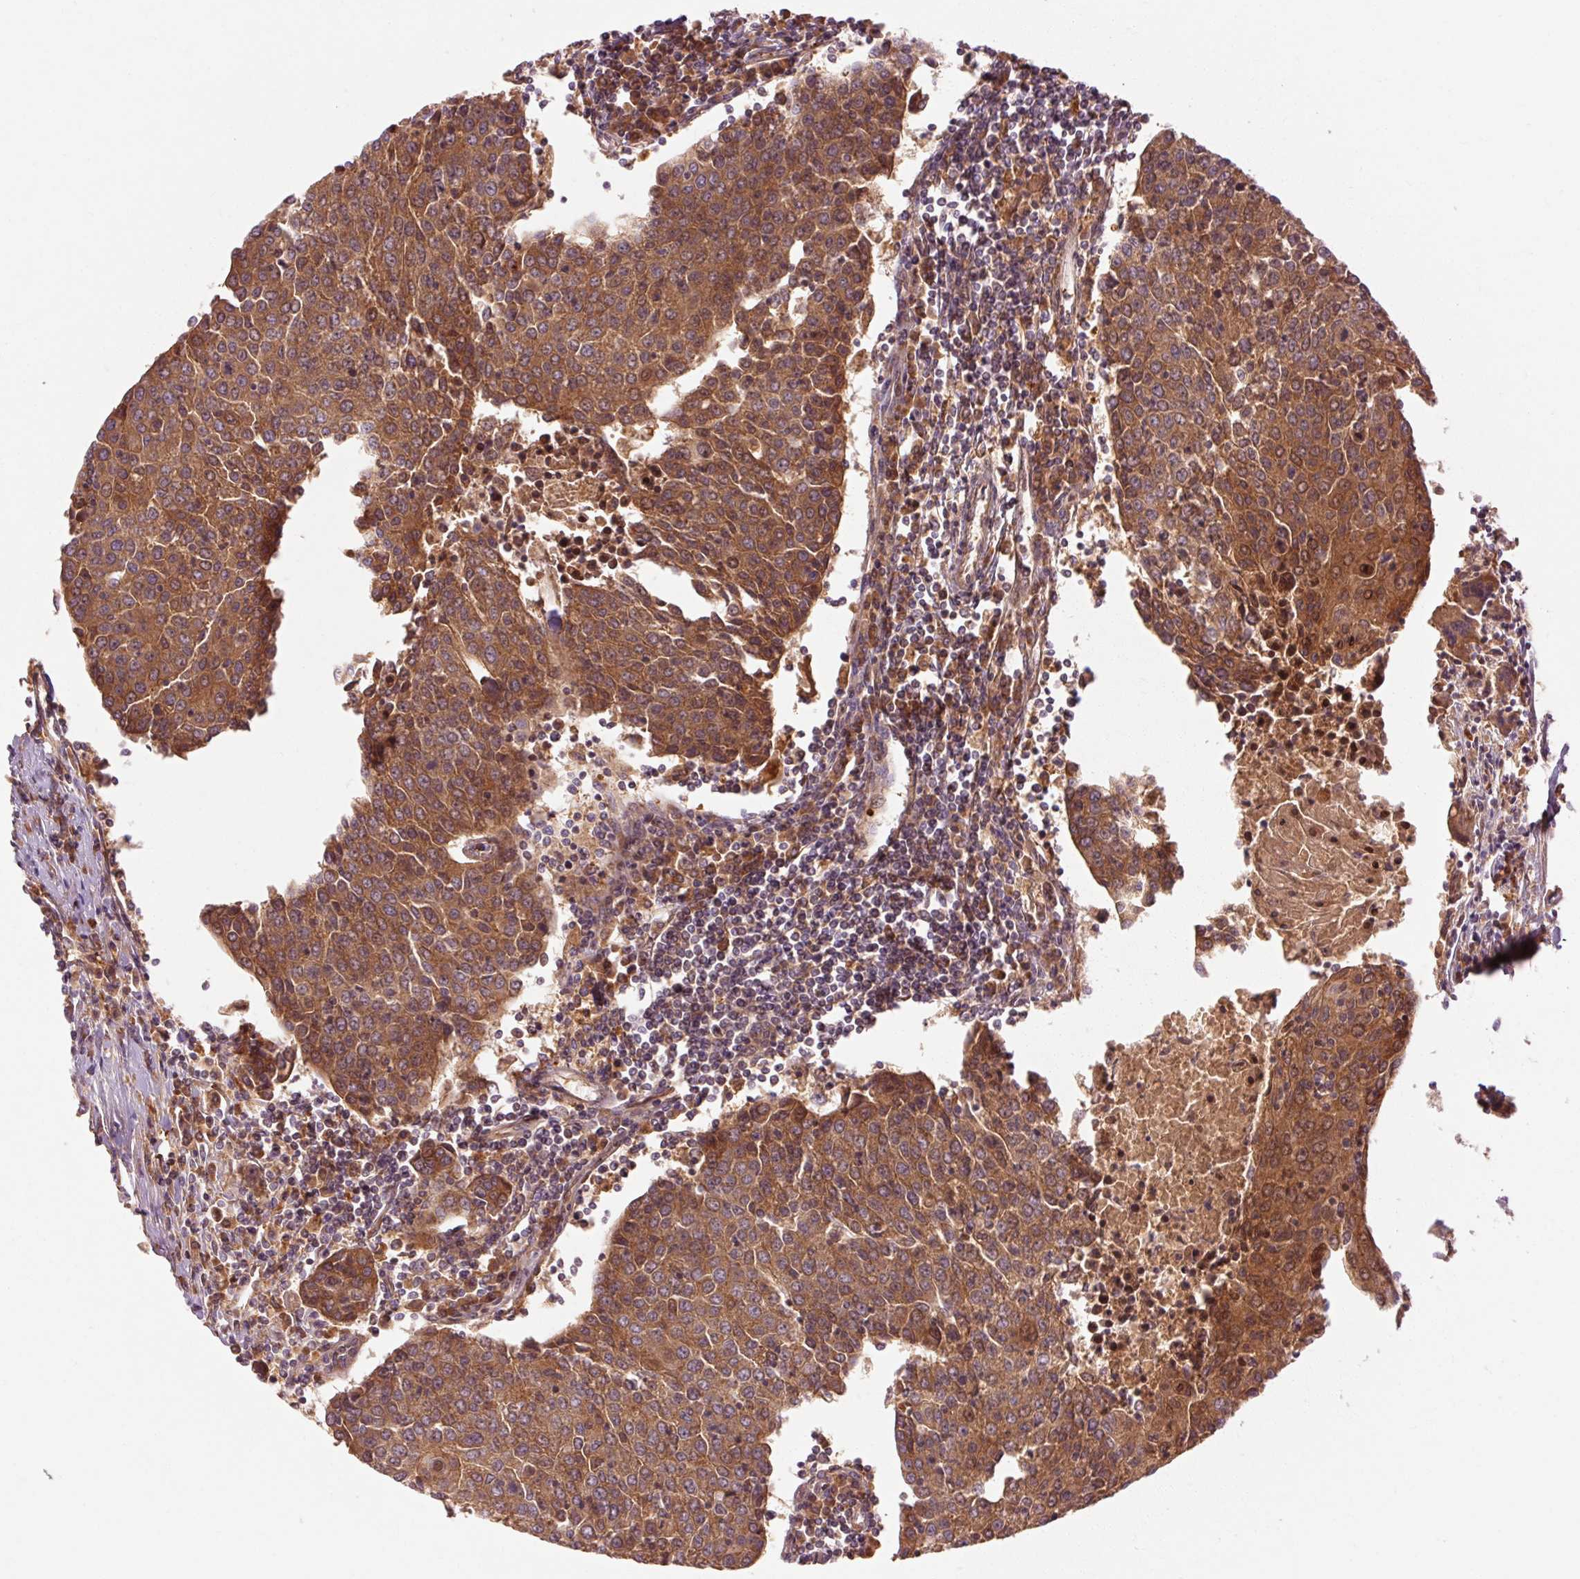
{"staining": {"intensity": "moderate", "quantity": ">75%", "location": "cytoplasmic/membranous"}, "tissue": "urothelial cancer", "cell_type": "Tumor cells", "image_type": "cancer", "snomed": [{"axis": "morphology", "description": "Urothelial carcinoma, High grade"}, {"axis": "topography", "description": "Urinary bladder"}], "caption": "A medium amount of moderate cytoplasmic/membranous staining is present in approximately >75% of tumor cells in urothelial carcinoma (high-grade) tissue.", "gene": "CTNNA1", "patient": {"sex": "female", "age": 85}}